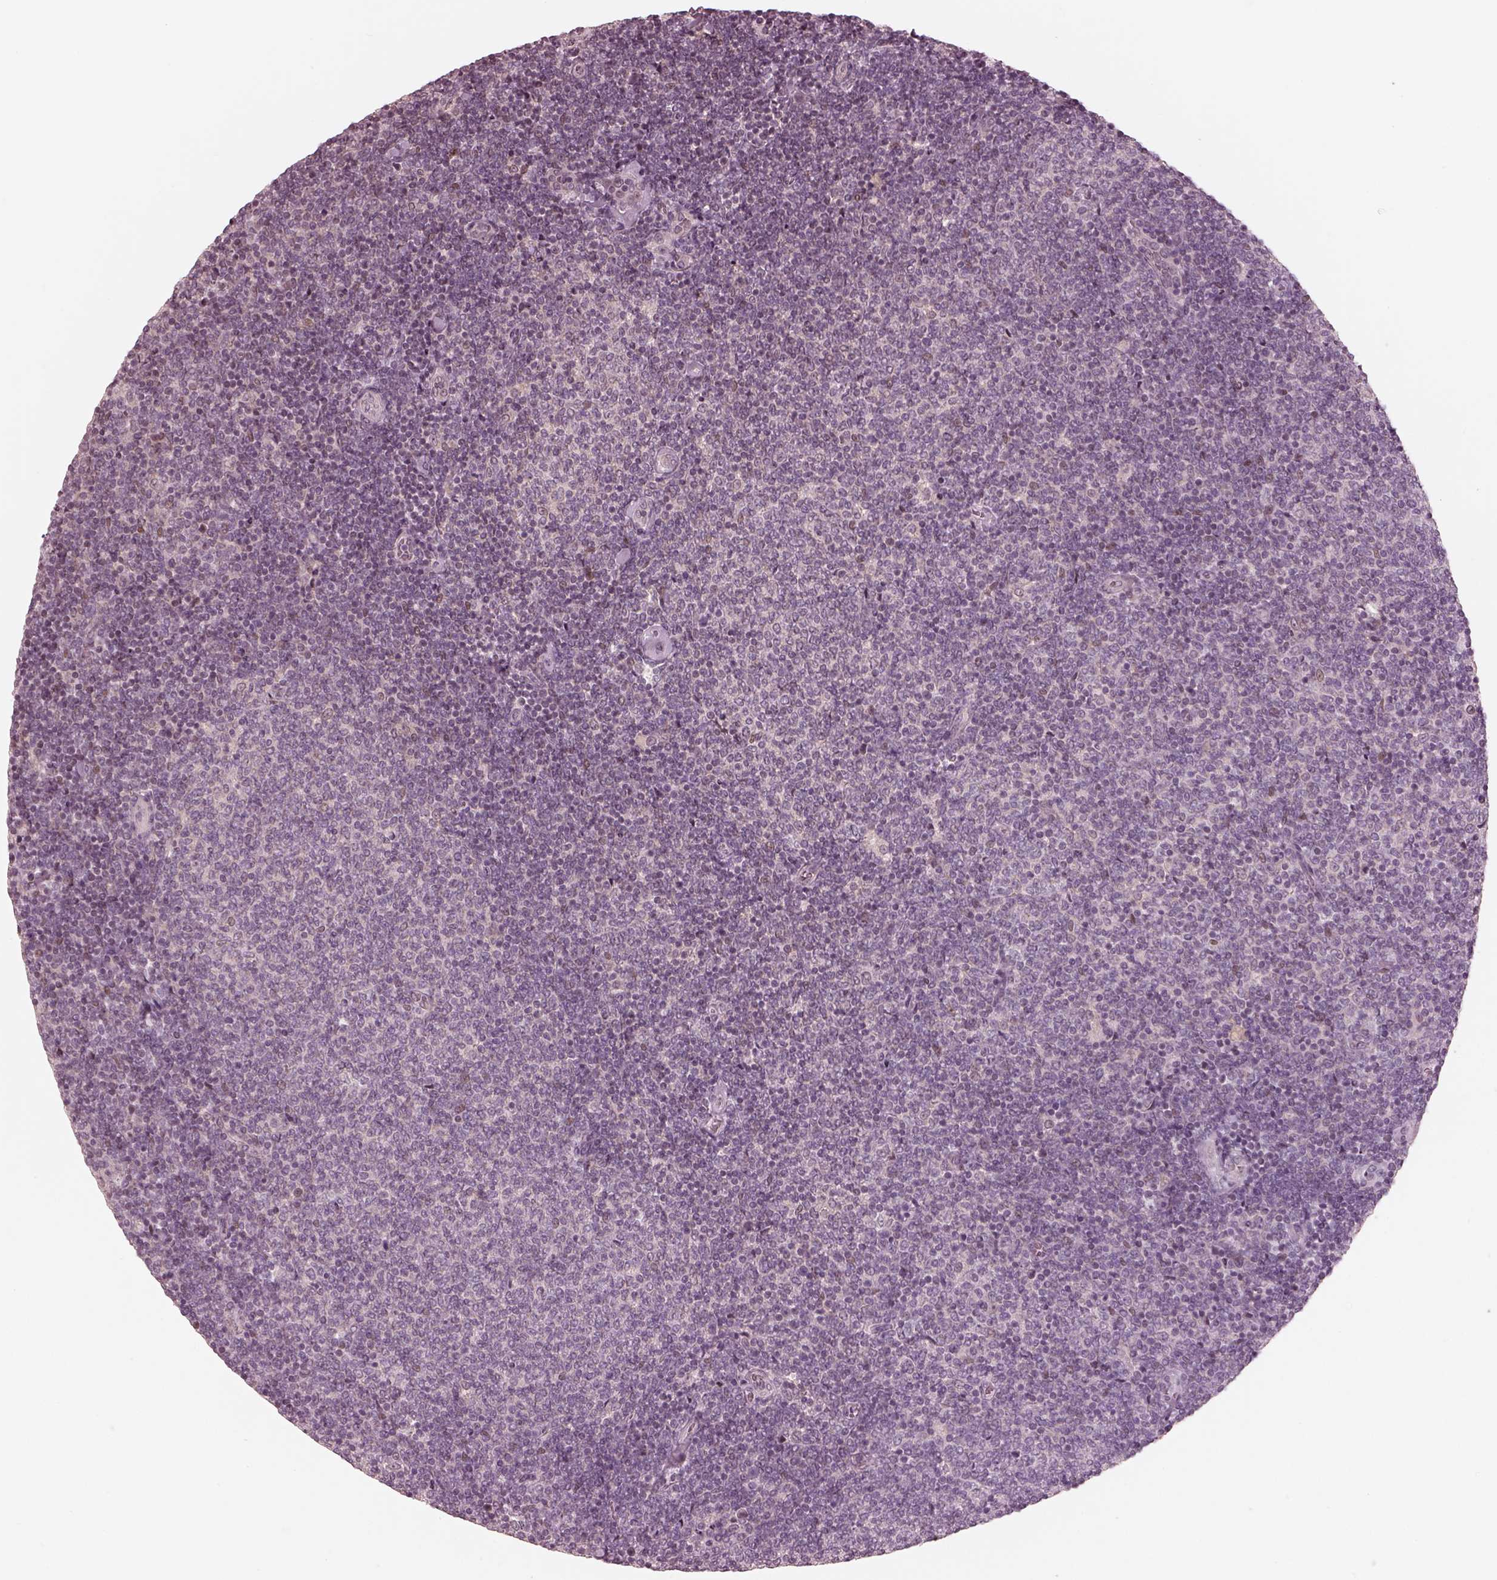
{"staining": {"intensity": "negative", "quantity": "none", "location": "none"}, "tissue": "lymphoma", "cell_type": "Tumor cells", "image_type": "cancer", "snomed": [{"axis": "morphology", "description": "Malignant lymphoma, non-Hodgkin's type, Low grade"}, {"axis": "topography", "description": "Lymph node"}], "caption": "Histopathology image shows no protein expression in tumor cells of low-grade malignant lymphoma, non-Hodgkin's type tissue.", "gene": "IQCB1", "patient": {"sex": "male", "age": 52}}